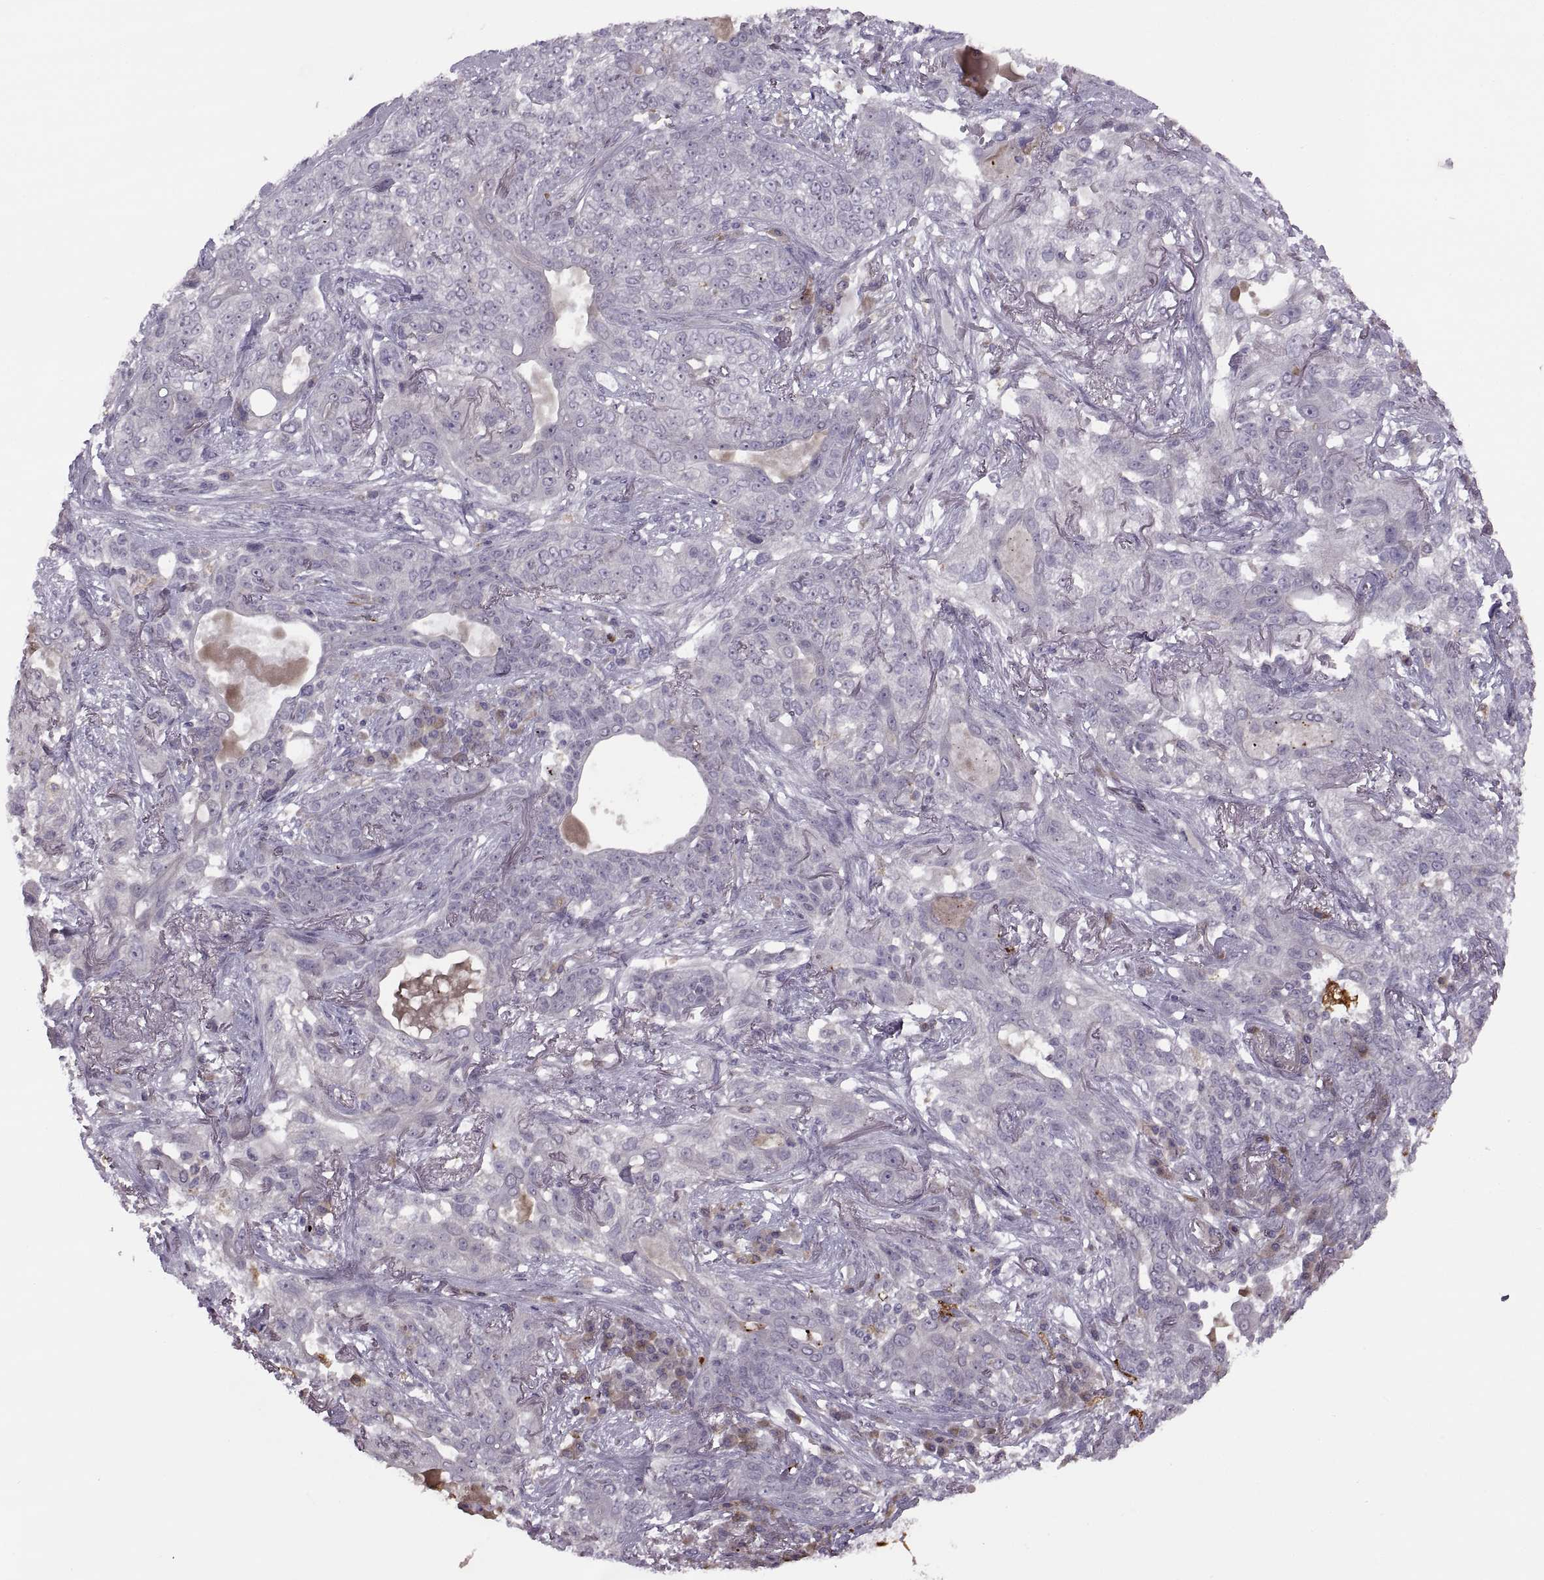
{"staining": {"intensity": "negative", "quantity": "none", "location": "none"}, "tissue": "lung cancer", "cell_type": "Tumor cells", "image_type": "cancer", "snomed": [{"axis": "morphology", "description": "Squamous cell carcinoma, NOS"}, {"axis": "topography", "description": "Lung"}], "caption": "Squamous cell carcinoma (lung) stained for a protein using immunohistochemistry shows no staining tumor cells.", "gene": "H2AP", "patient": {"sex": "female", "age": 70}}